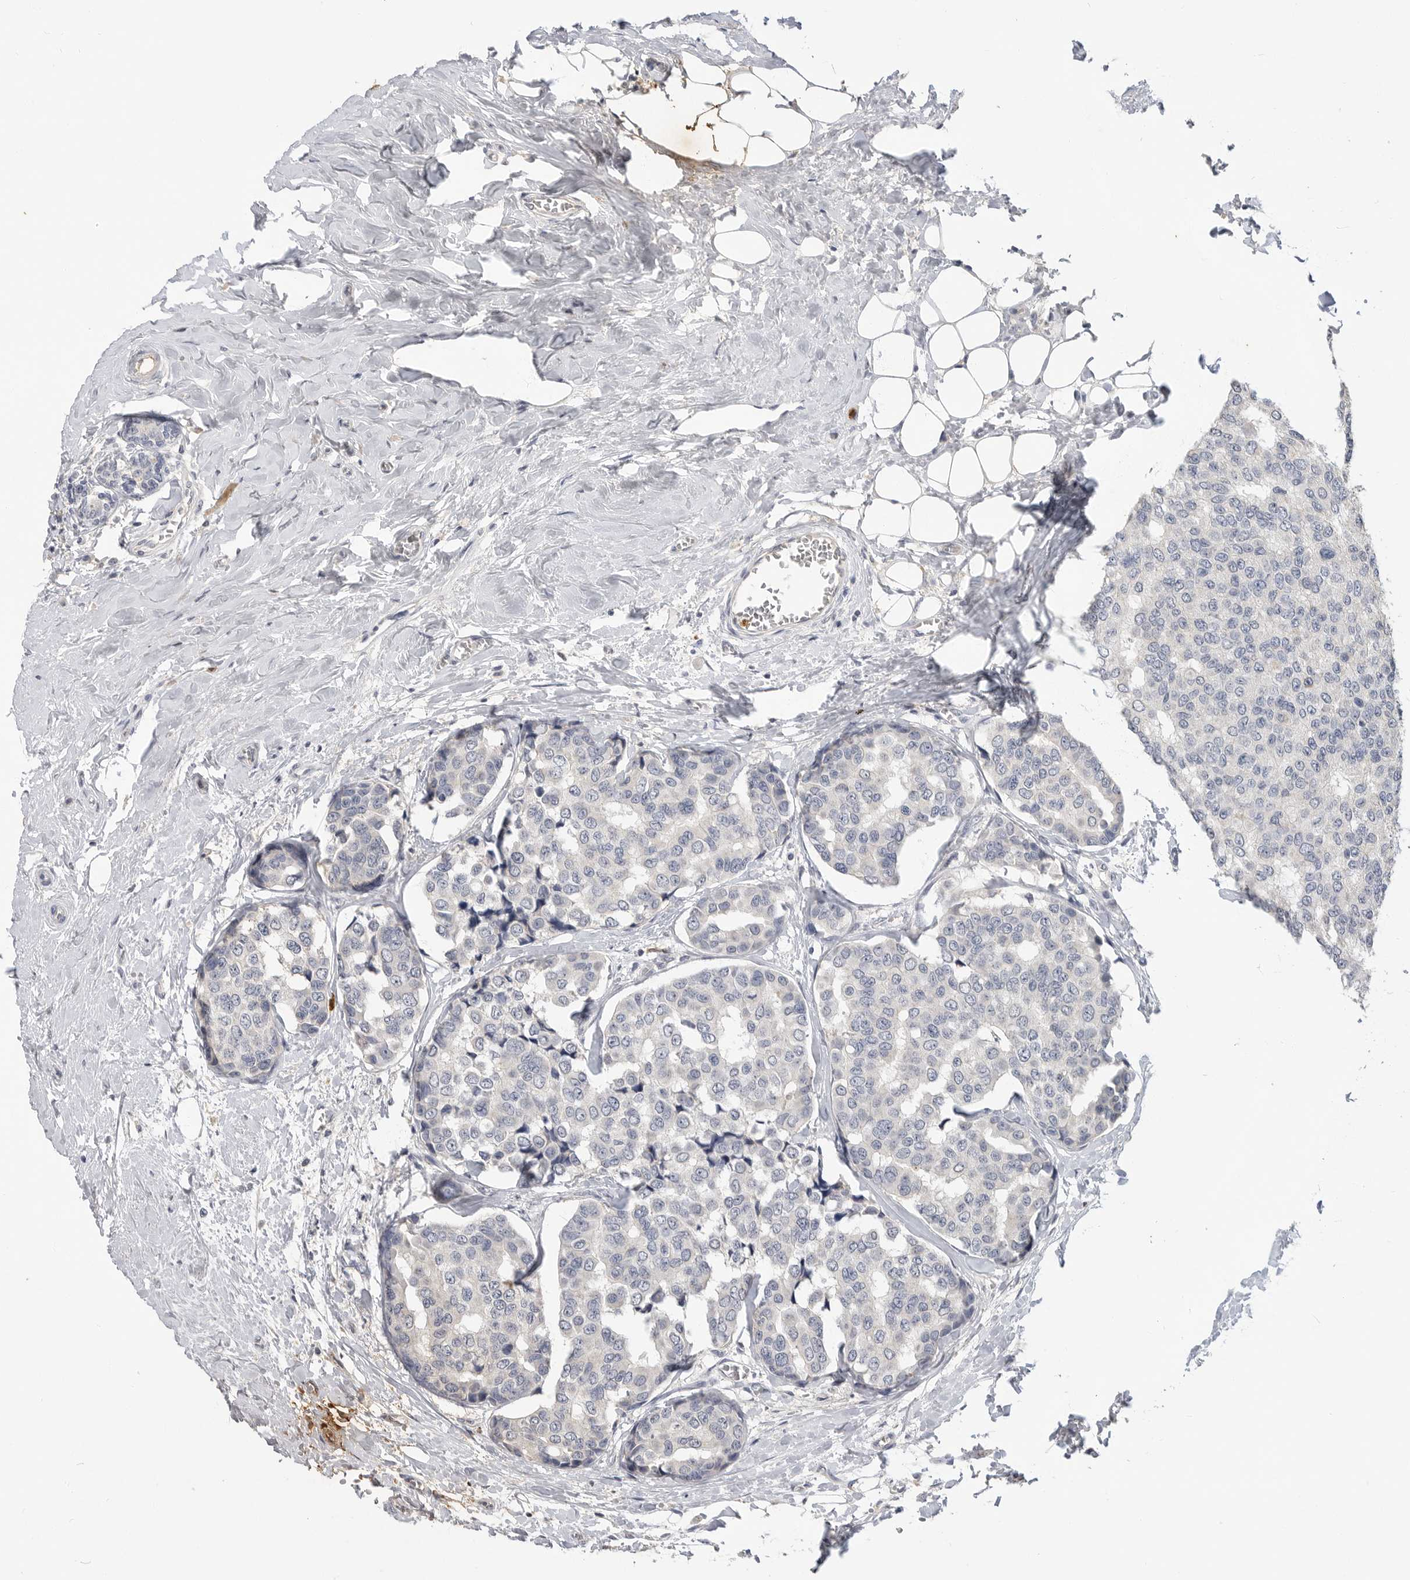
{"staining": {"intensity": "negative", "quantity": "none", "location": "none"}, "tissue": "breast cancer", "cell_type": "Tumor cells", "image_type": "cancer", "snomed": [{"axis": "morphology", "description": "Normal tissue, NOS"}, {"axis": "morphology", "description": "Duct carcinoma"}, {"axis": "topography", "description": "Breast"}], "caption": "The micrograph exhibits no staining of tumor cells in breast cancer.", "gene": "LTBR", "patient": {"sex": "female", "age": 43}}